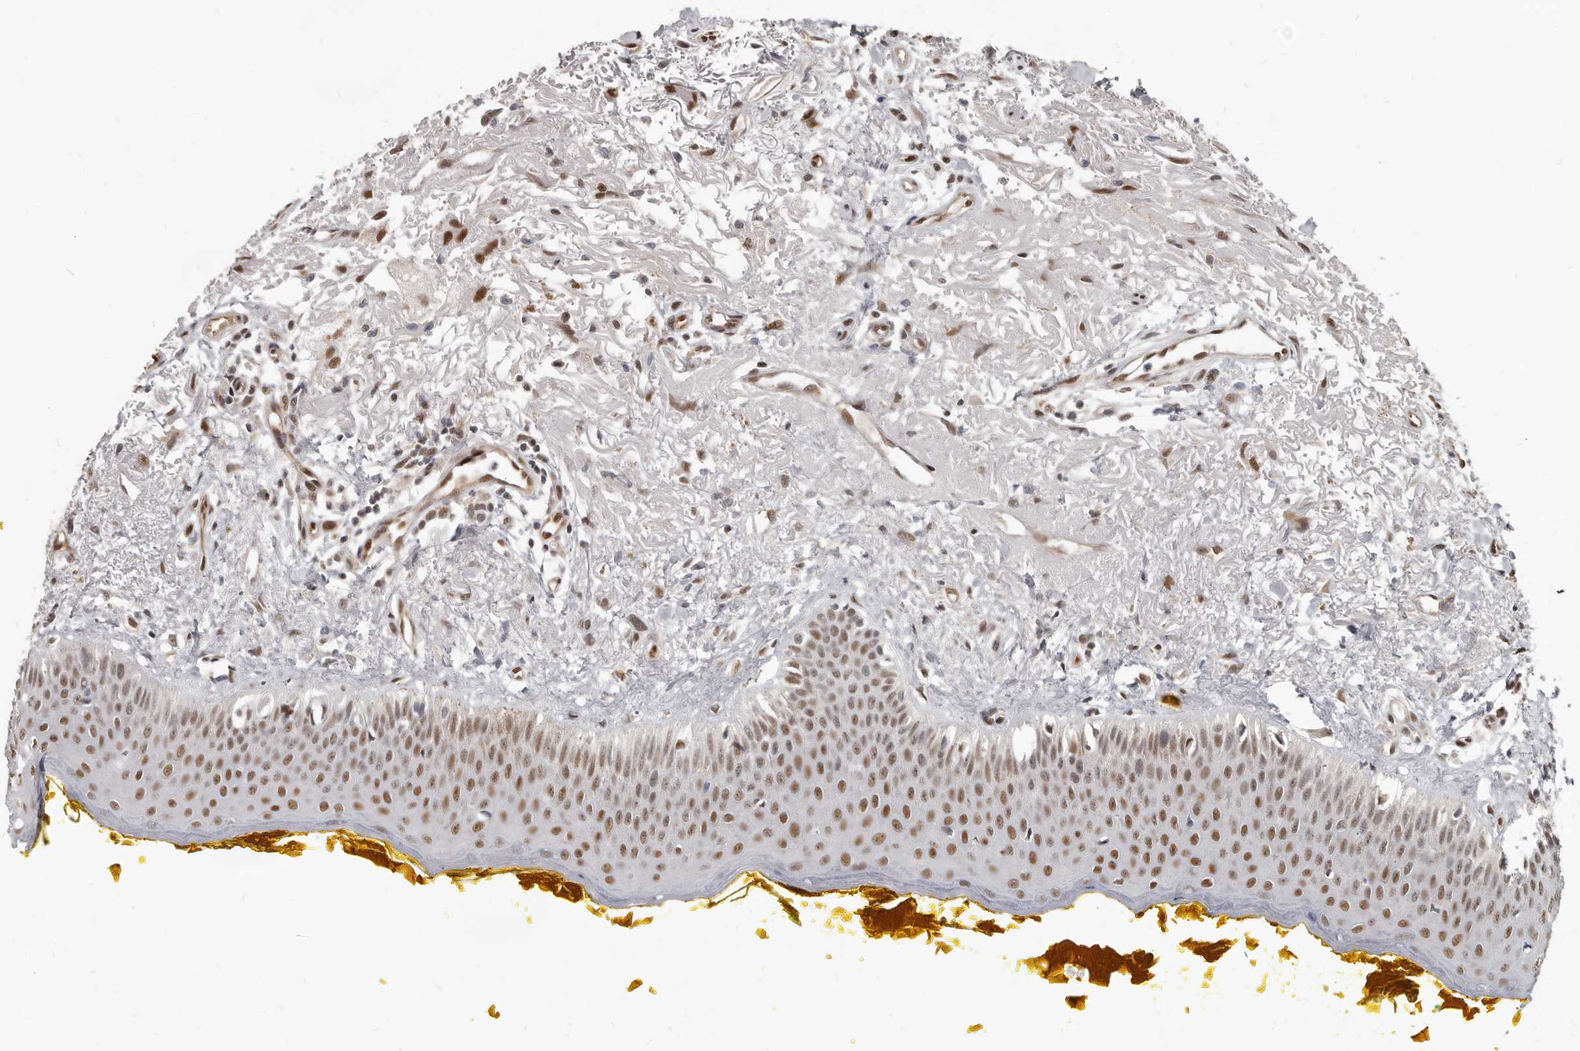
{"staining": {"intensity": "moderate", "quantity": "25%-75%", "location": "nuclear"}, "tissue": "oral mucosa", "cell_type": "Squamous epithelial cells", "image_type": "normal", "snomed": [{"axis": "morphology", "description": "Normal tissue, NOS"}, {"axis": "topography", "description": "Oral tissue"}], "caption": "DAB immunohistochemical staining of normal oral mucosa reveals moderate nuclear protein staining in about 25%-75% of squamous epithelial cells. The protein is stained brown, and the nuclei are stained in blue (DAB (3,3'-diaminobenzidine) IHC with brightfield microscopy, high magnification).", "gene": "ATF5", "patient": {"sex": "female", "age": 70}}